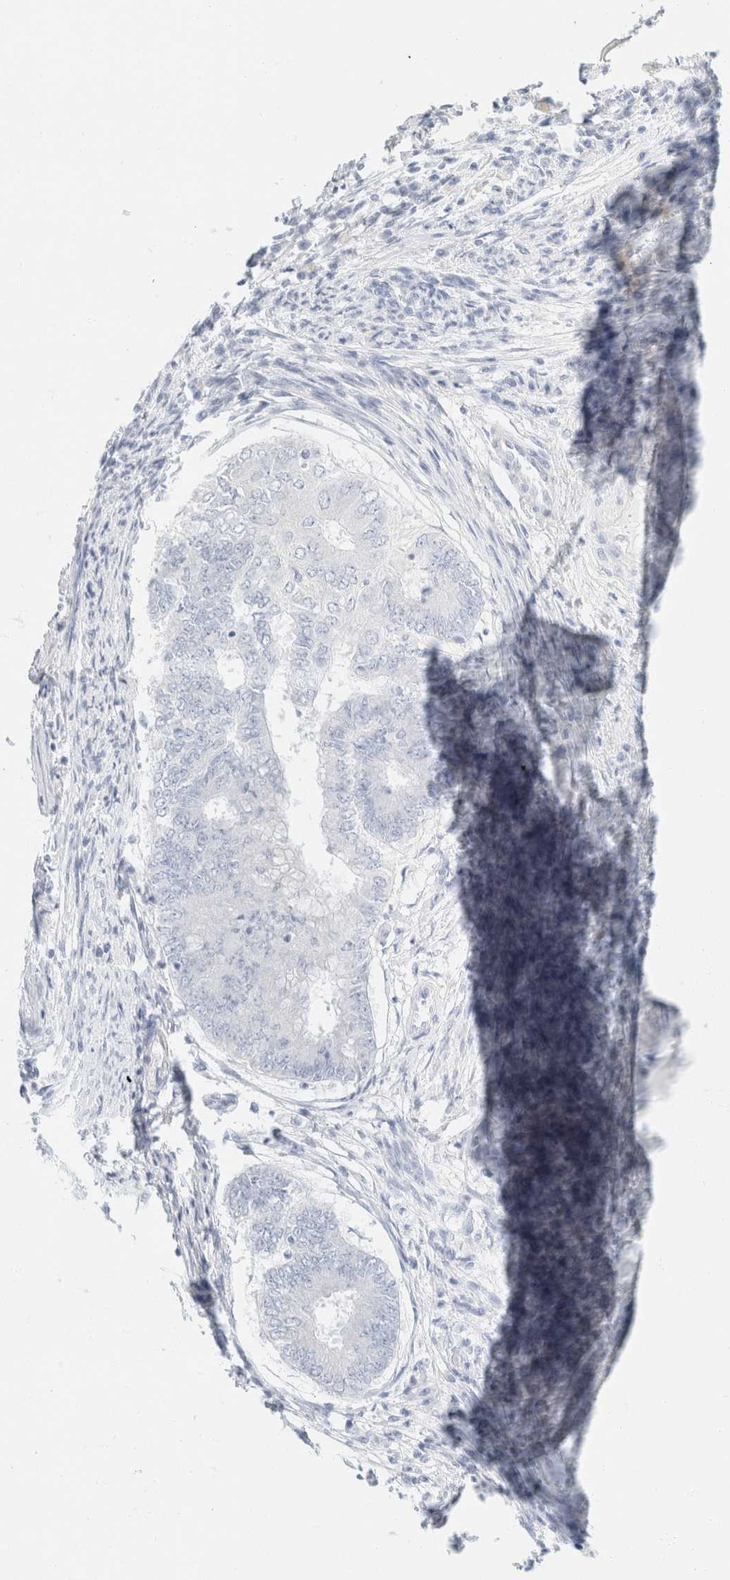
{"staining": {"intensity": "negative", "quantity": "none", "location": "none"}, "tissue": "endometrial cancer", "cell_type": "Tumor cells", "image_type": "cancer", "snomed": [{"axis": "morphology", "description": "Polyp, NOS"}, {"axis": "morphology", "description": "Adenocarcinoma, NOS"}, {"axis": "morphology", "description": "Adenoma, NOS"}, {"axis": "topography", "description": "Endometrium"}], "caption": "An image of adenocarcinoma (endometrial) stained for a protein shows no brown staining in tumor cells.", "gene": "KRT20", "patient": {"sex": "female", "age": 79}}